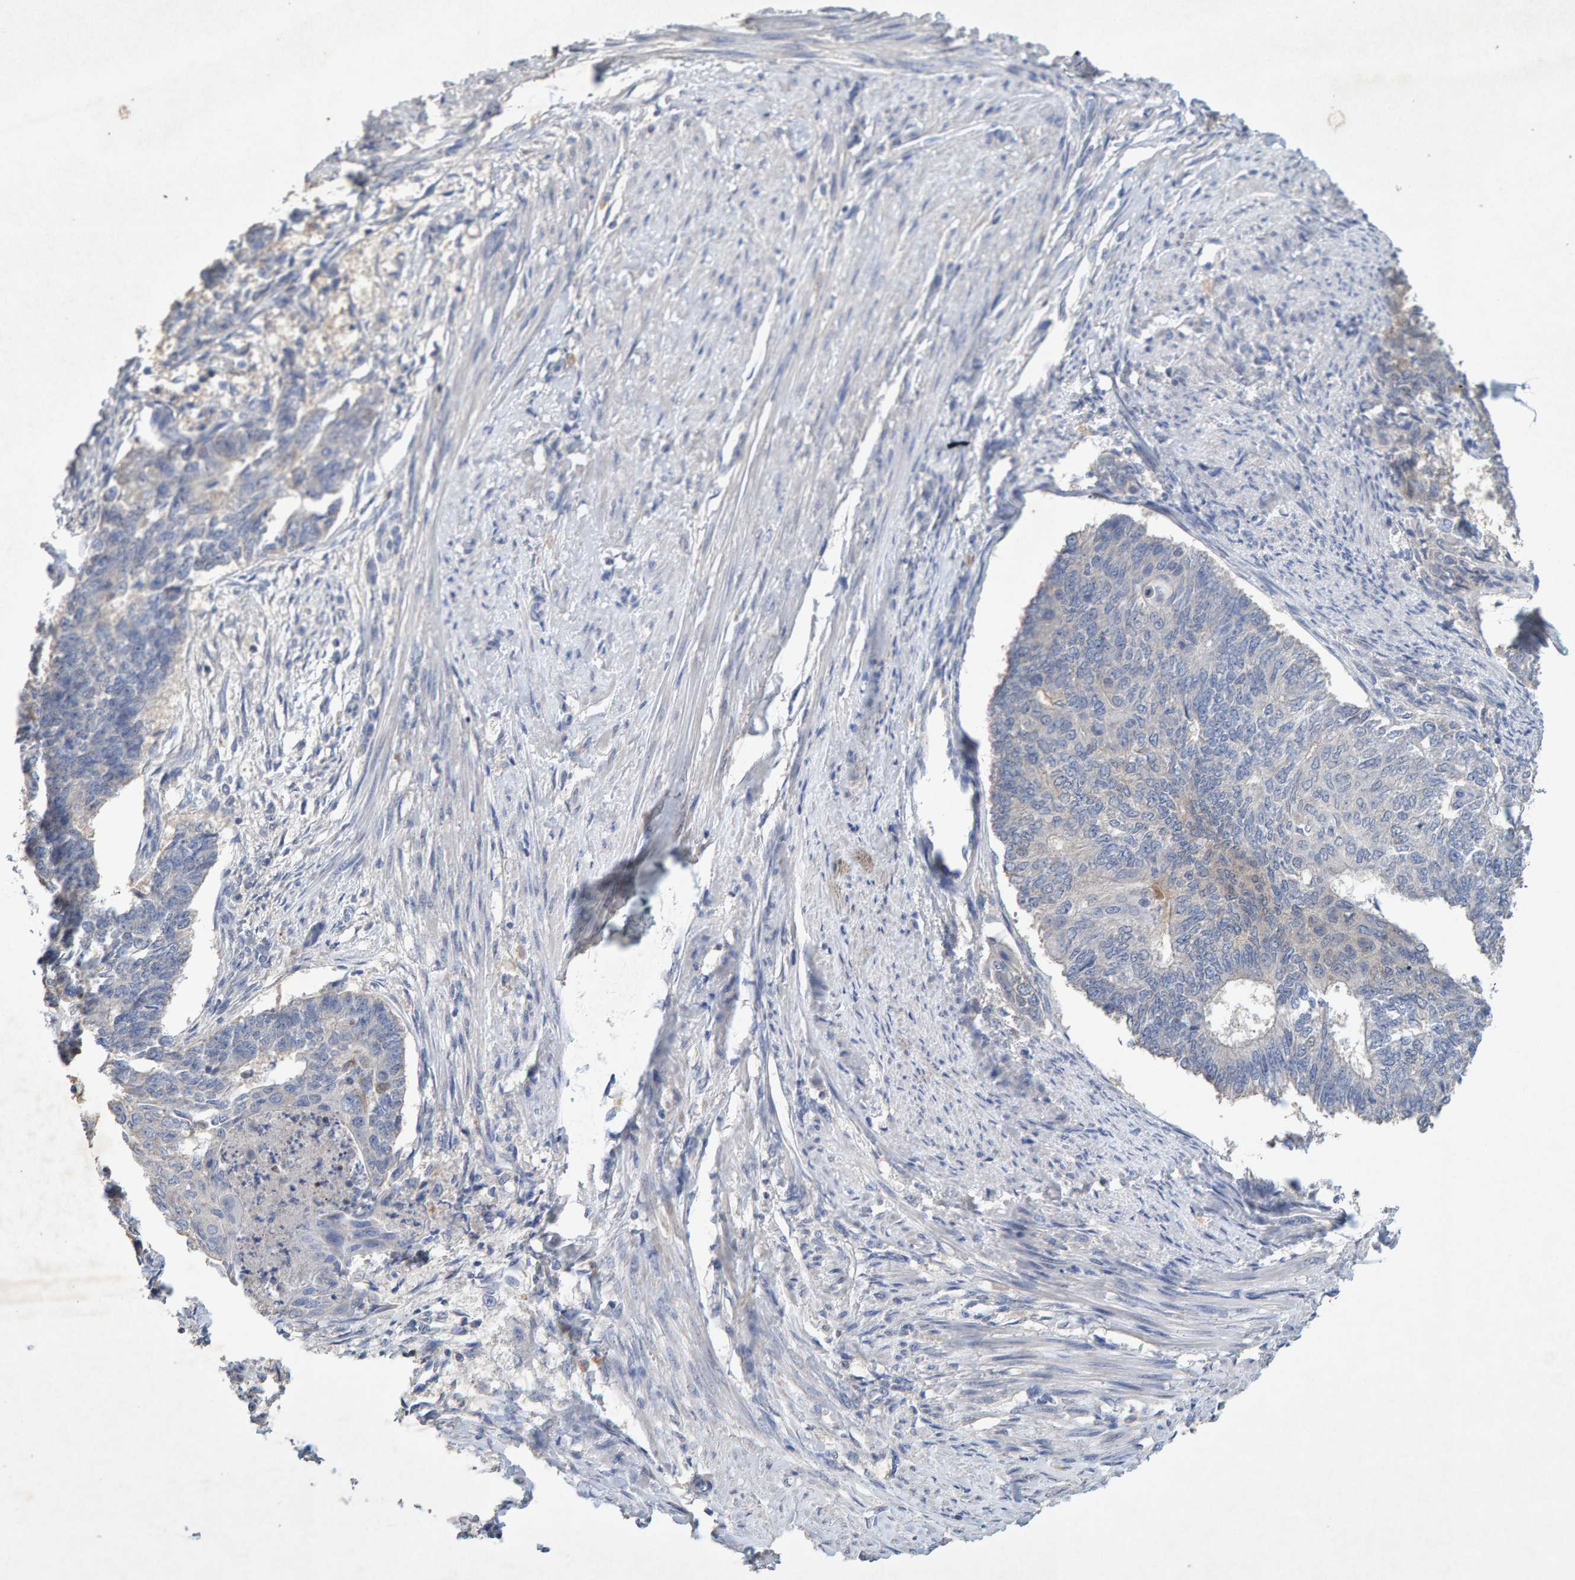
{"staining": {"intensity": "moderate", "quantity": "<25%", "location": "cytoplasmic/membranous,nuclear"}, "tissue": "endometrial cancer", "cell_type": "Tumor cells", "image_type": "cancer", "snomed": [{"axis": "morphology", "description": "Adenocarcinoma, NOS"}, {"axis": "topography", "description": "Endometrium"}], "caption": "Tumor cells demonstrate low levels of moderate cytoplasmic/membranous and nuclear staining in about <25% of cells in adenocarcinoma (endometrial).", "gene": "CTH", "patient": {"sex": "female", "age": 32}}